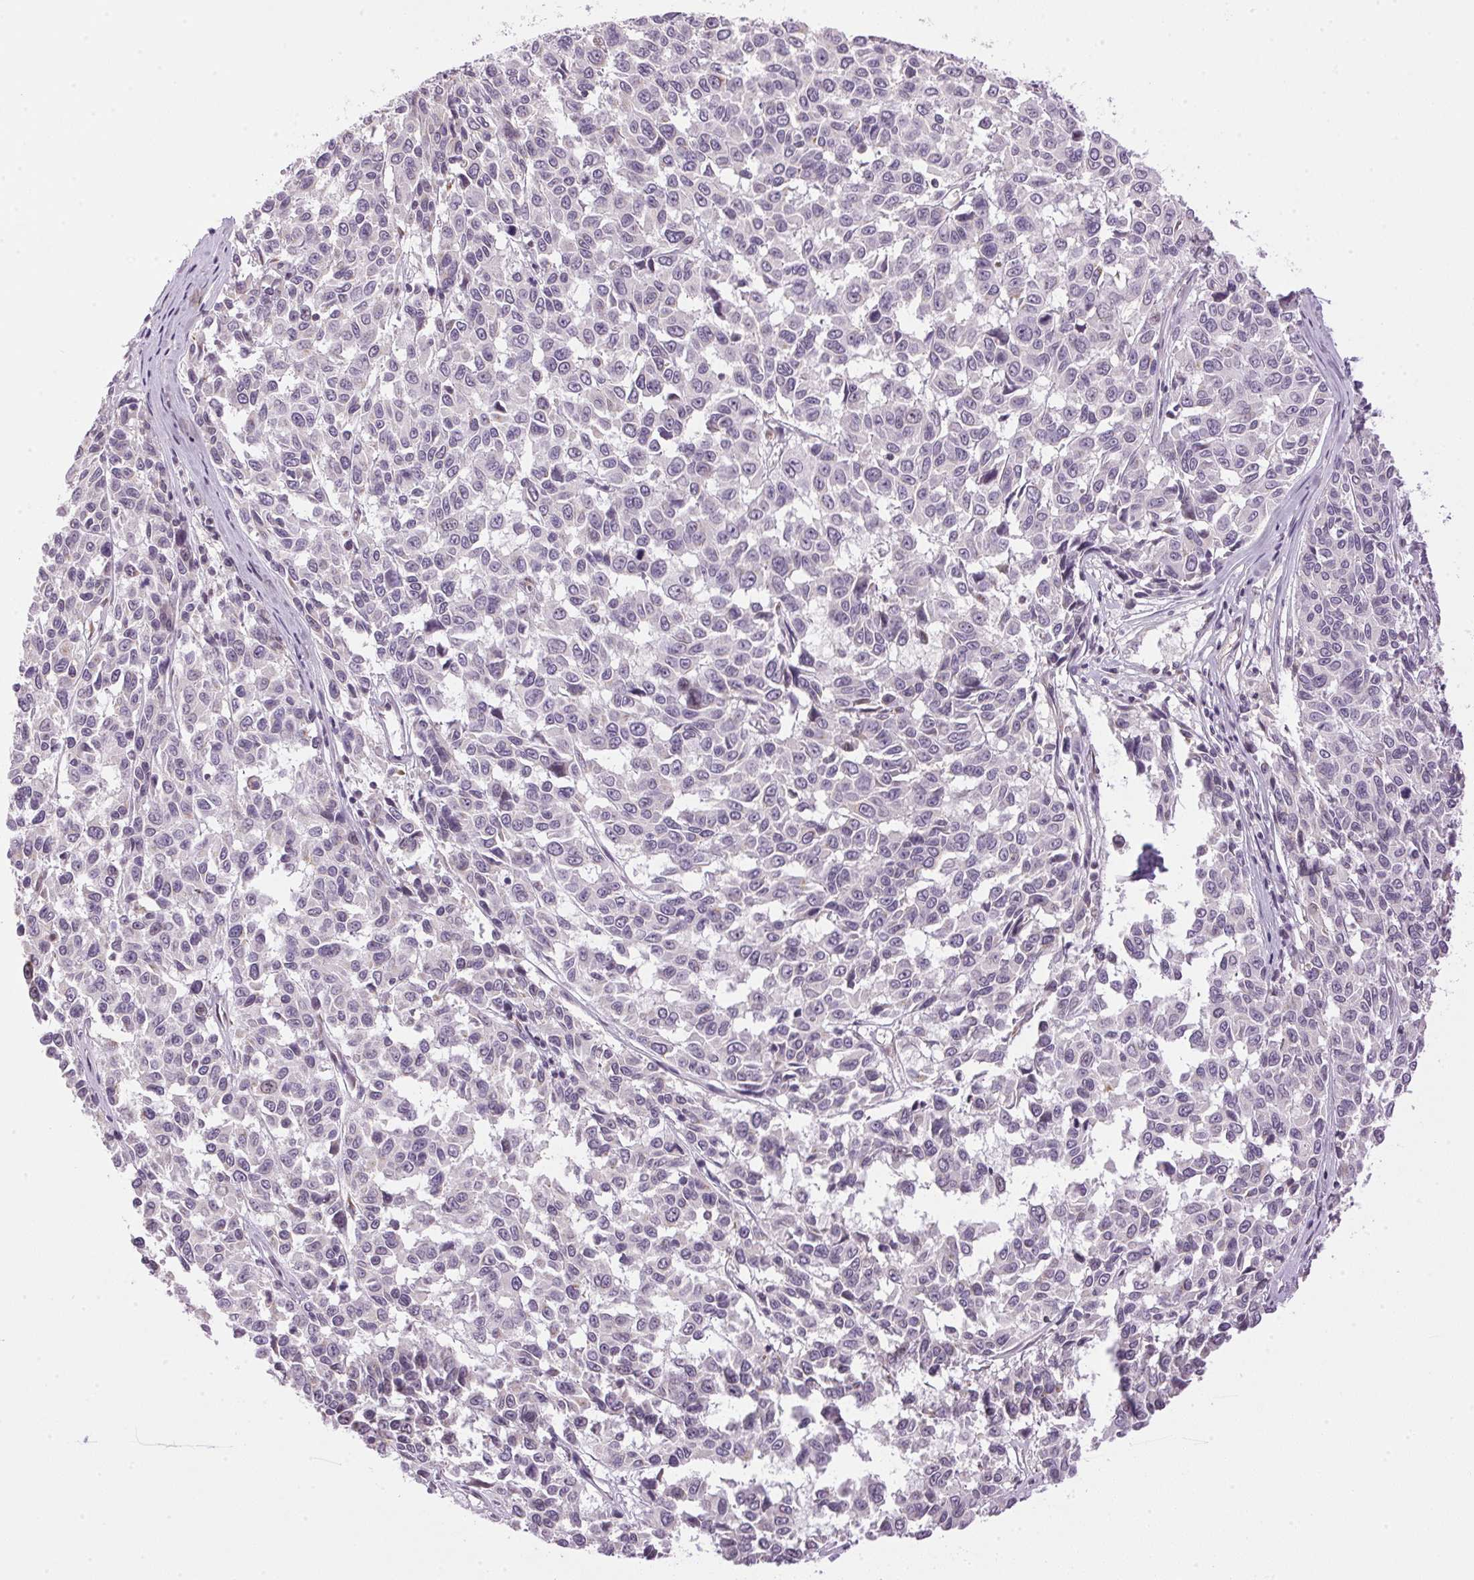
{"staining": {"intensity": "negative", "quantity": "none", "location": "none"}, "tissue": "melanoma", "cell_type": "Tumor cells", "image_type": "cancer", "snomed": [{"axis": "morphology", "description": "Malignant melanoma, NOS"}, {"axis": "topography", "description": "Skin"}], "caption": "IHC histopathology image of neoplastic tissue: melanoma stained with DAB (3,3'-diaminobenzidine) reveals no significant protein staining in tumor cells.", "gene": "GOLPH3", "patient": {"sex": "female", "age": 66}}